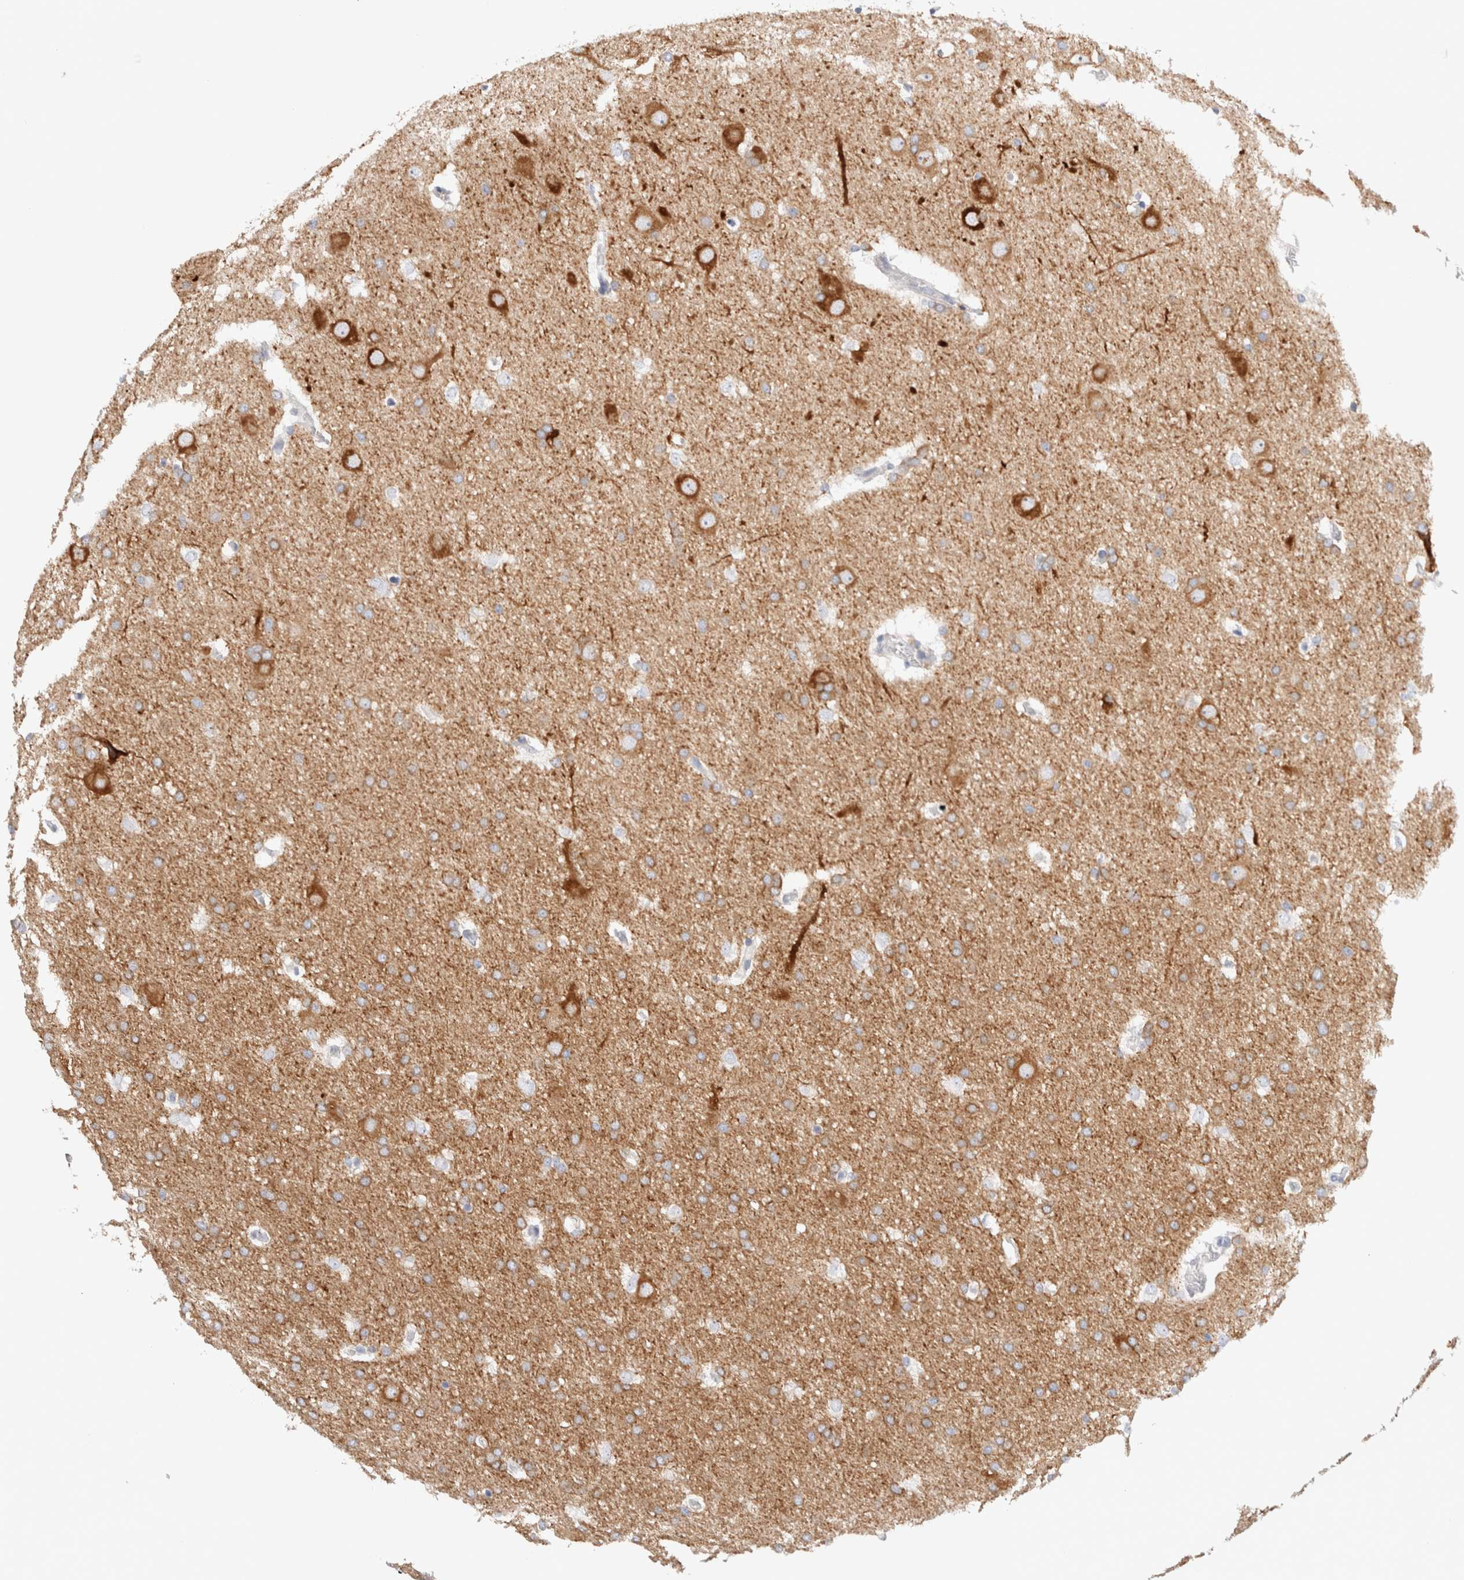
{"staining": {"intensity": "moderate", "quantity": ">75%", "location": "cytoplasmic/membranous"}, "tissue": "glioma", "cell_type": "Tumor cells", "image_type": "cancer", "snomed": [{"axis": "morphology", "description": "Glioma, malignant, Low grade"}, {"axis": "topography", "description": "Brain"}], "caption": "A medium amount of moderate cytoplasmic/membranous positivity is appreciated in about >75% of tumor cells in glioma tissue. The protein of interest is shown in brown color, while the nuclei are stained blue.", "gene": "GADD45G", "patient": {"sex": "female", "age": 37}}